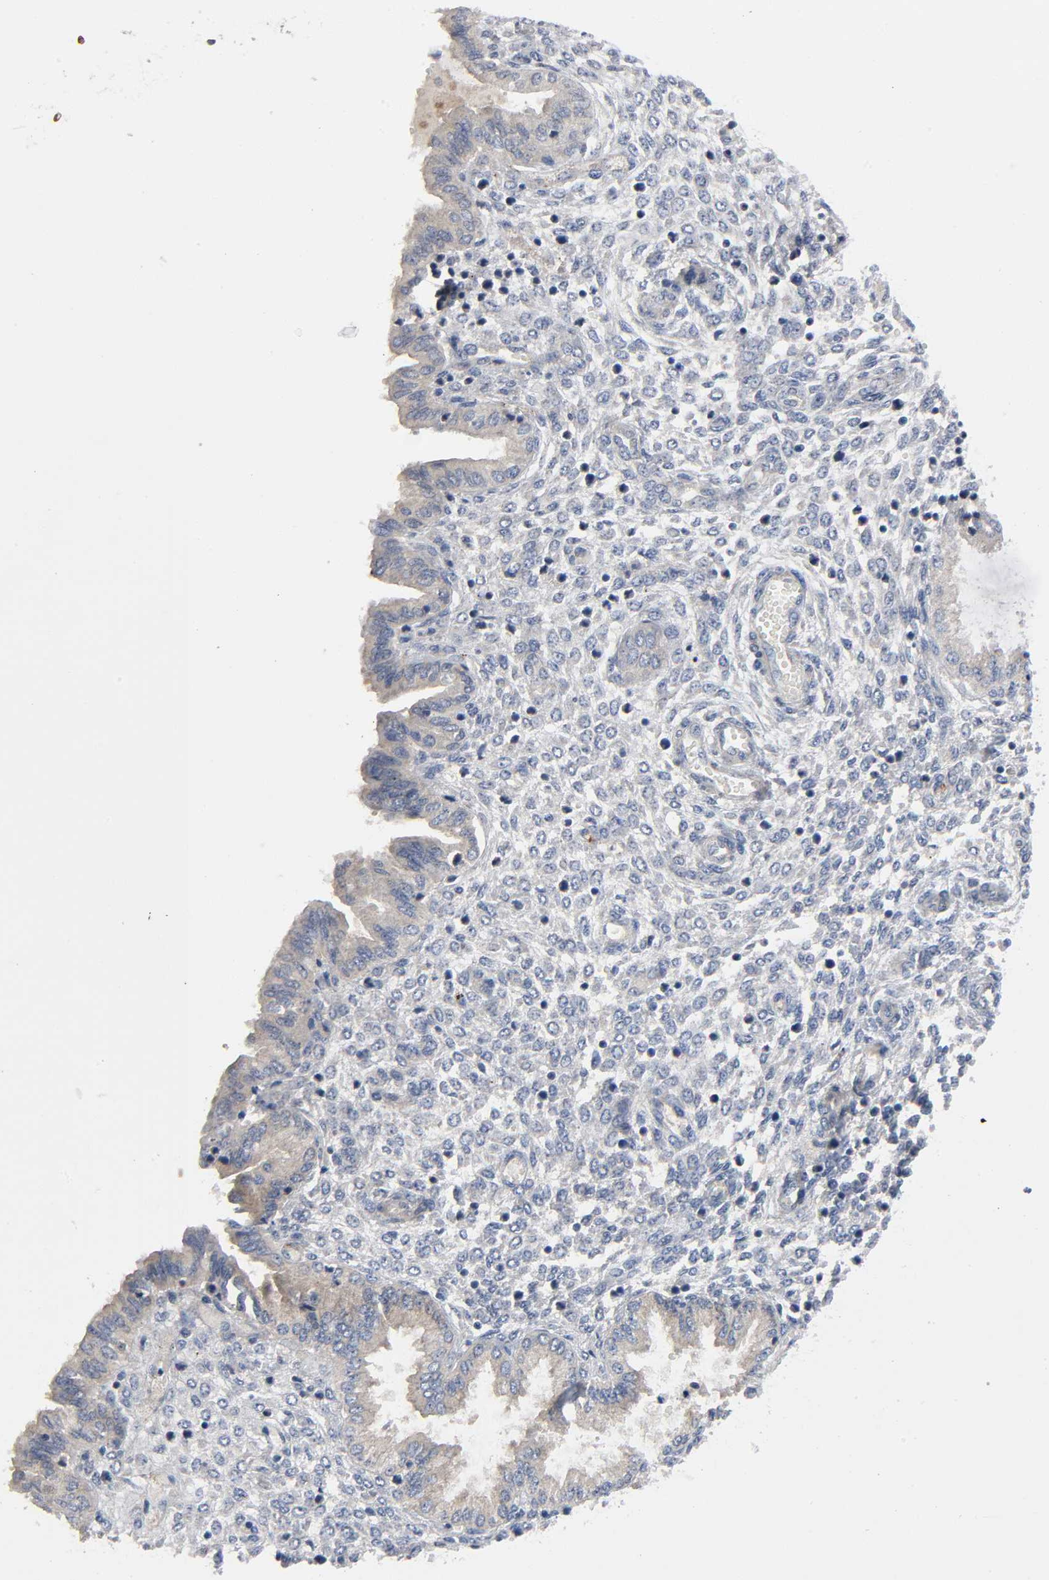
{"staining": {"intensity": "weak", "quantity": "<25%", "location": "cytoplasmic/membranous"}, "tissue": "endometrium", "cell_type": "Cells in endometrial stroma", "image_type": "normal", "snomed": [{"axis": "morphology", "description": "Normal tissue, NOS"}, {"axis": "topography", "description": "Endometrium"}], "caption": "Micrograph shows no significant protein staining in cells in endometrial stroma of benign endometrium.", "gene": "HDAC6", "patient": {"sex": "female", "age": 33}}